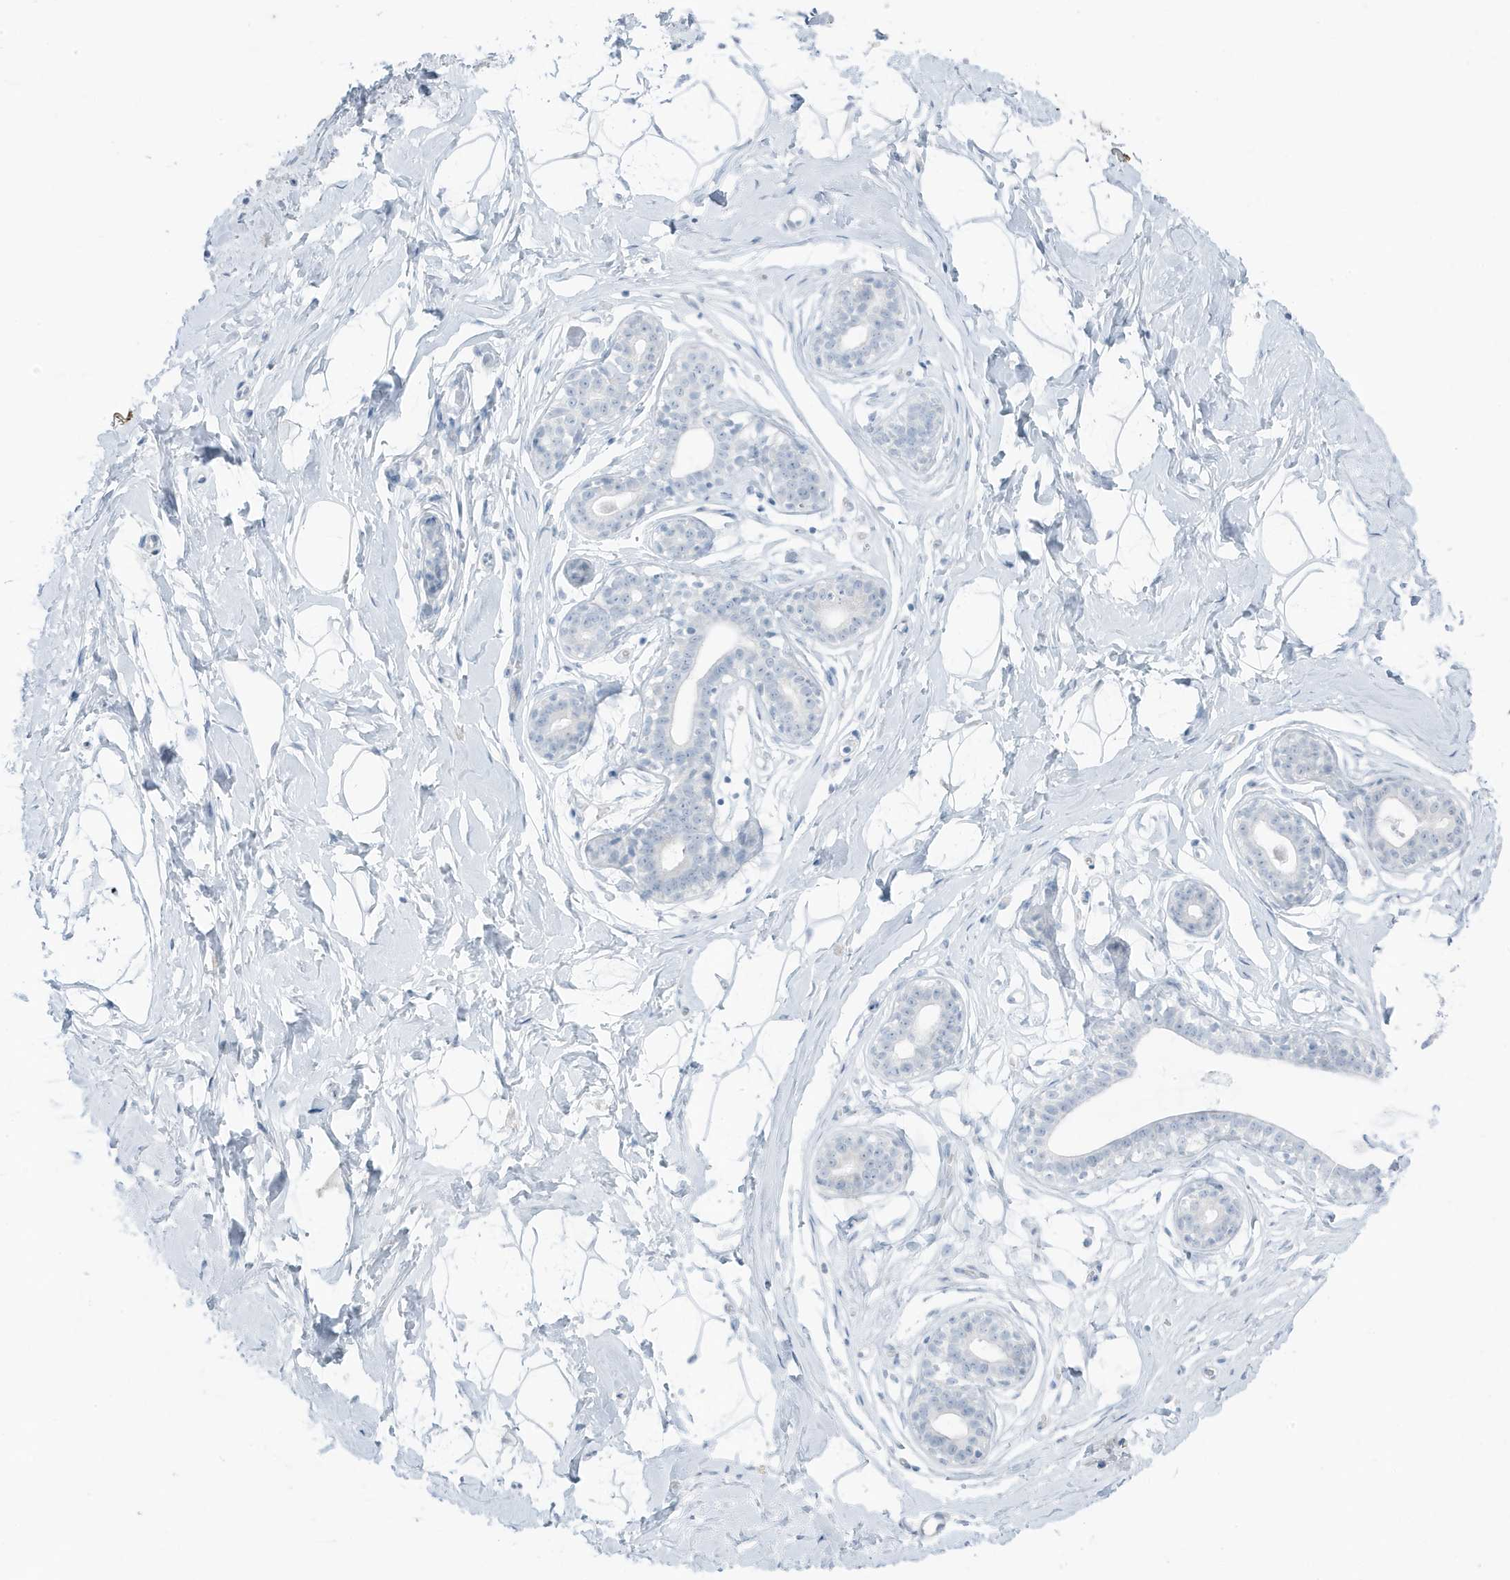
{"staining": {"intensity": "negative", "quantity": "none", "location": "none"}, "tissue": "breast", "cell_type": "Adipocytes", "image_type": "normal", "snomed": [{"axis": "morphology", "description": "Normal tissue, NOS"}, {"axis": "morphology", "description": "Adenoma, NOS"}, {"axis": "topography", "description": "Breast"}], "caption": "A high-resolution photomicrograph shows immunohistochemistry staining of unremarkable breast, which demonstrates no significant expression in adipocytes. (Stains: DAB (3,3'-diaminobenzidine) immunohistochemistry with hematoxylin counter stain, Microscopy: brightfield microscopy at high magnification).", "gene": "ZFP64", "patient": {"sex": "female", "age": 23}}